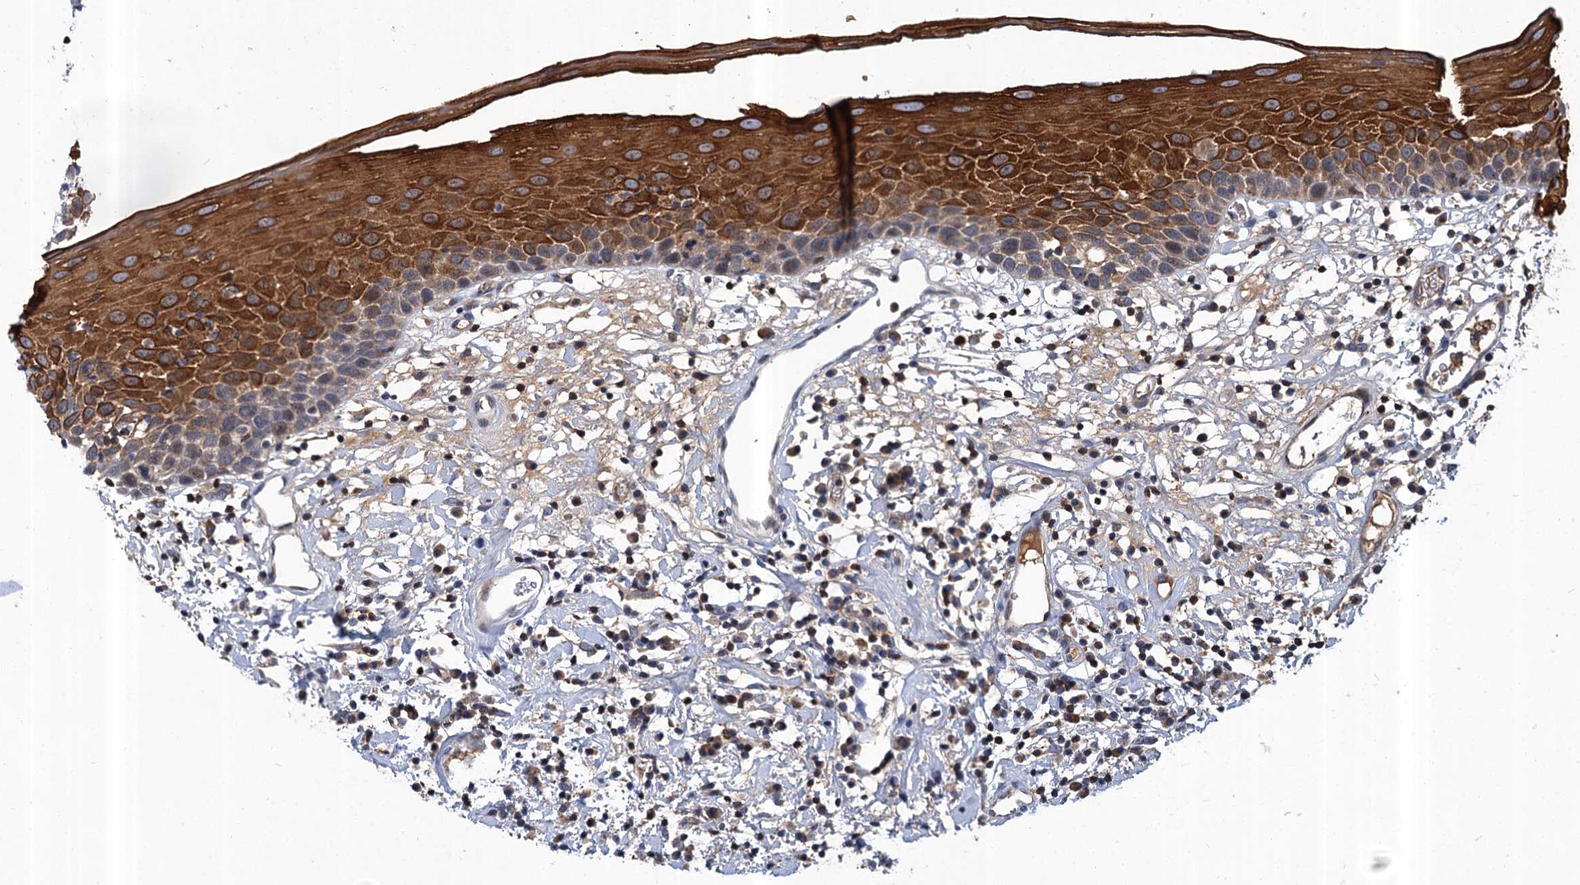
{"staining": {"intensity": "strong", "quantity": "25%-75%", "location": "cytoplasmic/membranous,nuclear"}, "tissue": "oral mucosa", "cell_type": "Squamous epithelial cells", "image_type": "normal", "snomed": [{"axis": "morphology", "description": "Normal tissue, NOS"}, {"axis": "topography", "description": "Oral tissue"}], "caption": "An immunohistochemistry micrograph of benign tissue is shown. Protein staining in brown highlights strong cytoplasmic/membranous,nuclear positivity in oral mucosa within squamous epithelial cells. (DAB = brown stain, brightfield microscopy at high magnification).", "gene": "ABLIM1", "patient": {"sex": "male", "age": 74}}